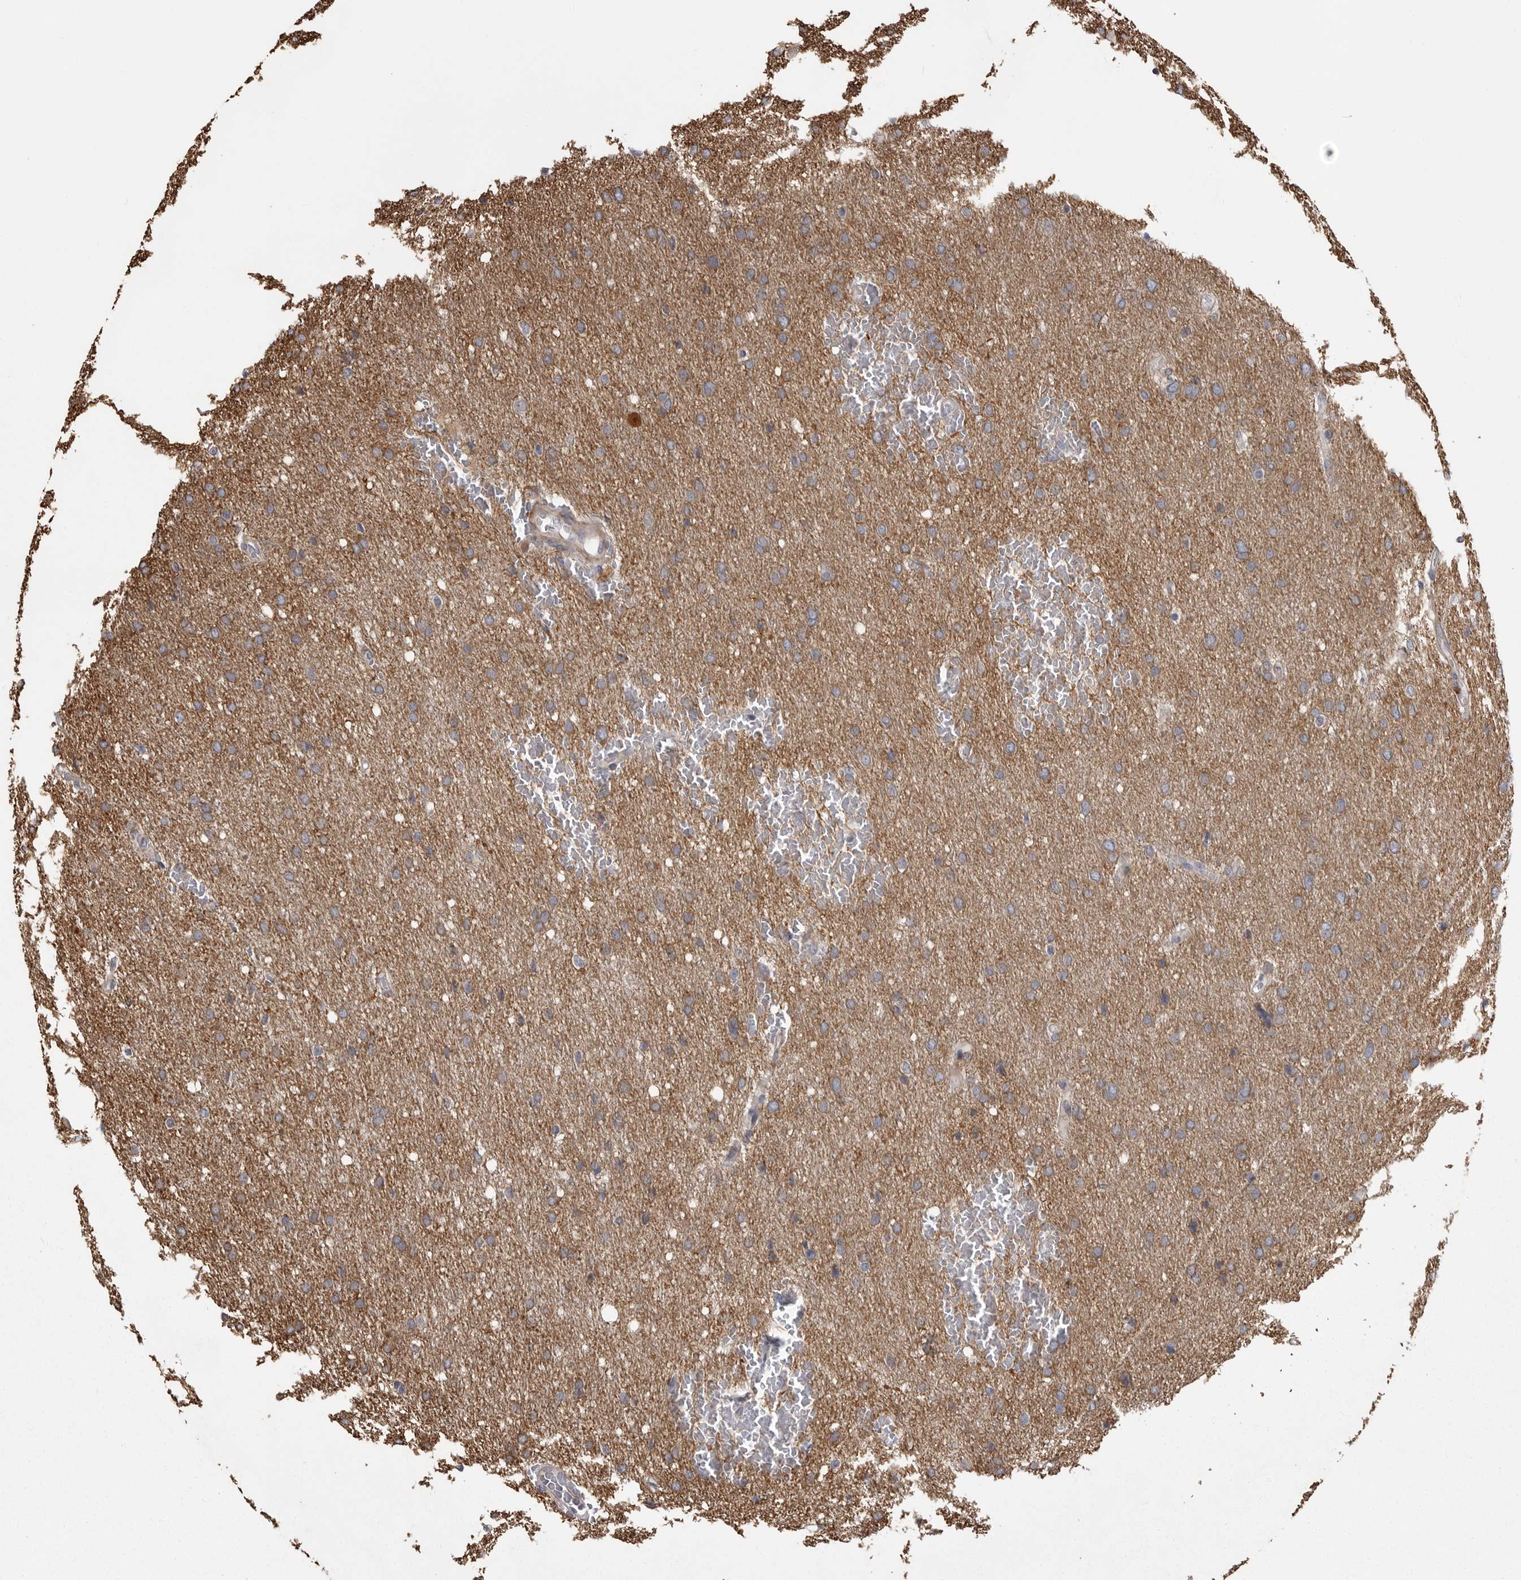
{"staining": {"intensity": "weak", "quantity": ">75%", "location": "cytoplasmic/membranous"}, "tissue": "glioma", "cell_type": "Tumor cells", "image_type": "cancer", "snomed": [{"axis": "morphology", "description": "Glioma, malignant, Low grade"}, {"axis": "topography", "description": "Brain"}], "caption": "Tumor cells display low levels of weak cytoplasmic/membranous positivity in approximately >75% of cells in glioma.", "gene": "ZNRF1", "patient": {"sex": "female", "age": 37}}